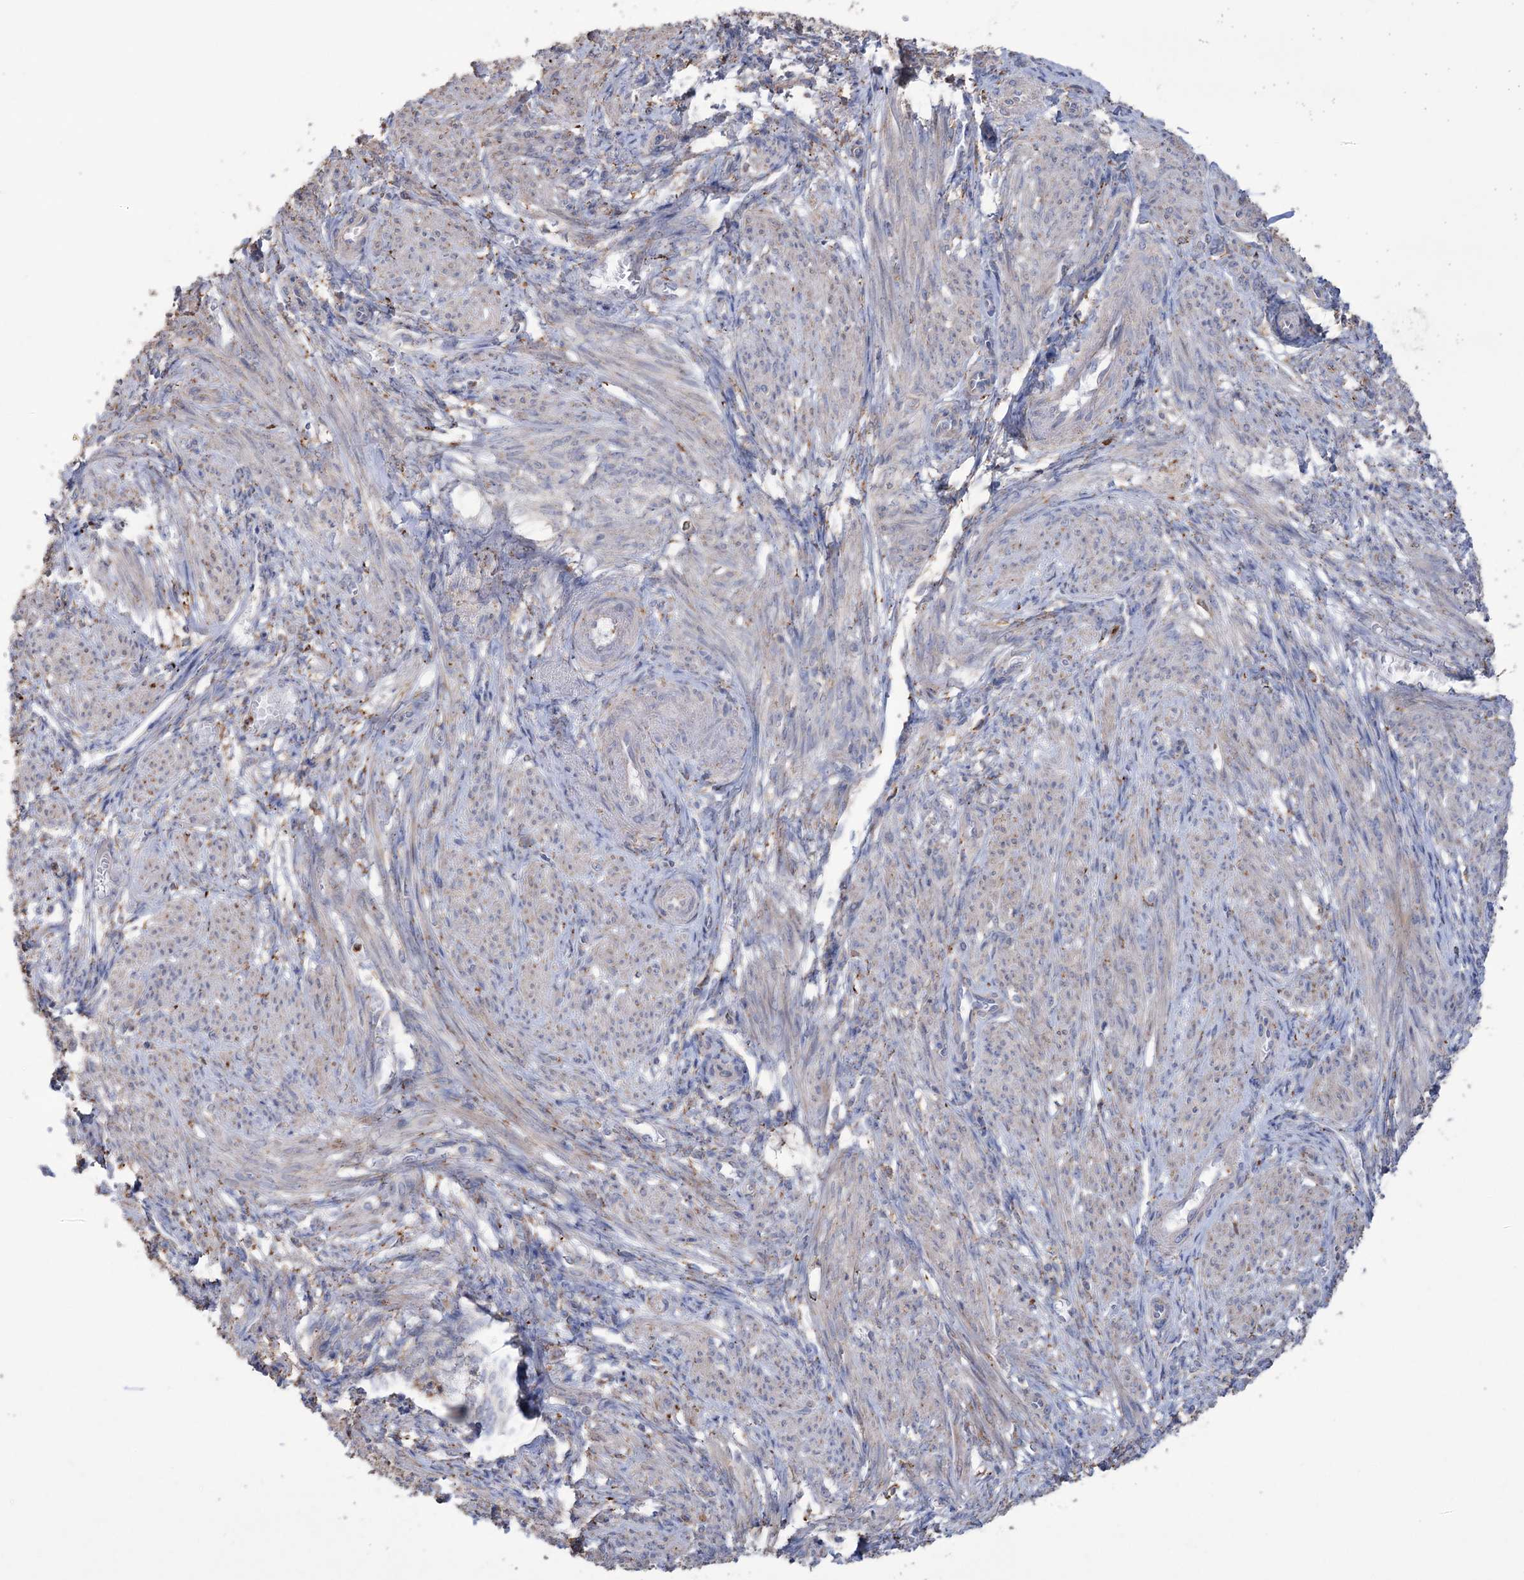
{"staining": {"intensity": "moderate", "quantity": "25%-75%", "location": "cytoplasmic/membranous"}, "tissue": "smooth muscle", "cell_type": "Smooth muscle cells", "image_type": "normal", "snomed": [{"axis": "morphology", "description": "Normal tissue, NOS"}, {"axis": "topography", "description": "Smooth muscle"}], "caption": "Unremarkable smooth muscle shows moderate cytoplasmic/membranous staining in about 25%-75% of smooth muscle cells, visualized by immunohistochemistry.", "gene": "TRIM71", "patient": {"sex": "female", "age": 39}}